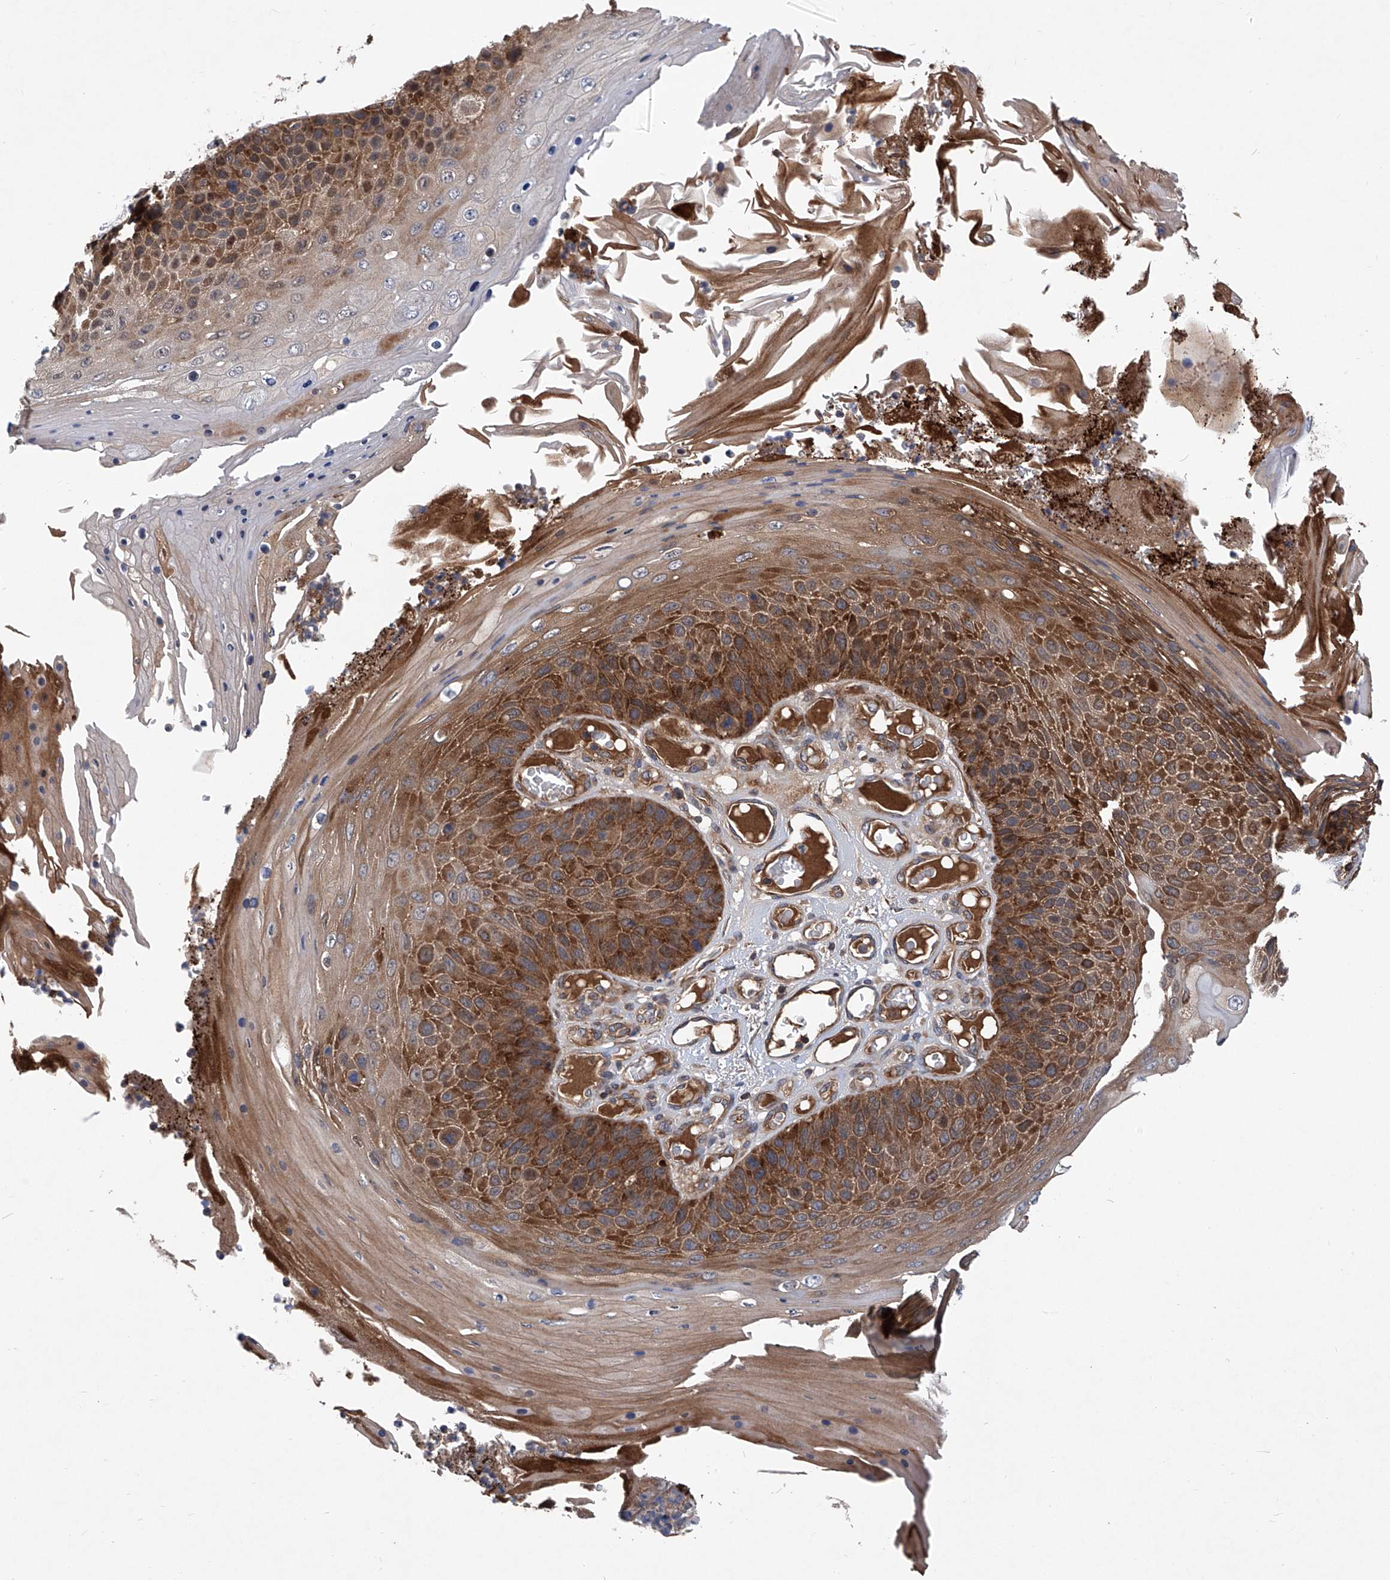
{"staining": {"intensity": "strong", "quantity": ">75%", "location": "cytoplasmic/membranous"}, "tissue": "skin cancer", "cell_type": "Tumor cells", "image_type": "cancer", "snomed": [{"axis": "morphology", "description": "Squamous cell carcinoma, NOS"}, {"axis": "topography", "description": "Skin"}], "caption": "Tumor cells reveal high levels of strong cytoplasmic/membranous expression in about >75% of cells in squamous cell carcinoma (skin). The protein is shown in brown color, while the nuclei are stained blue.", "gene": "ASCC3", "patient": {"sex": "female", "age": 88}}